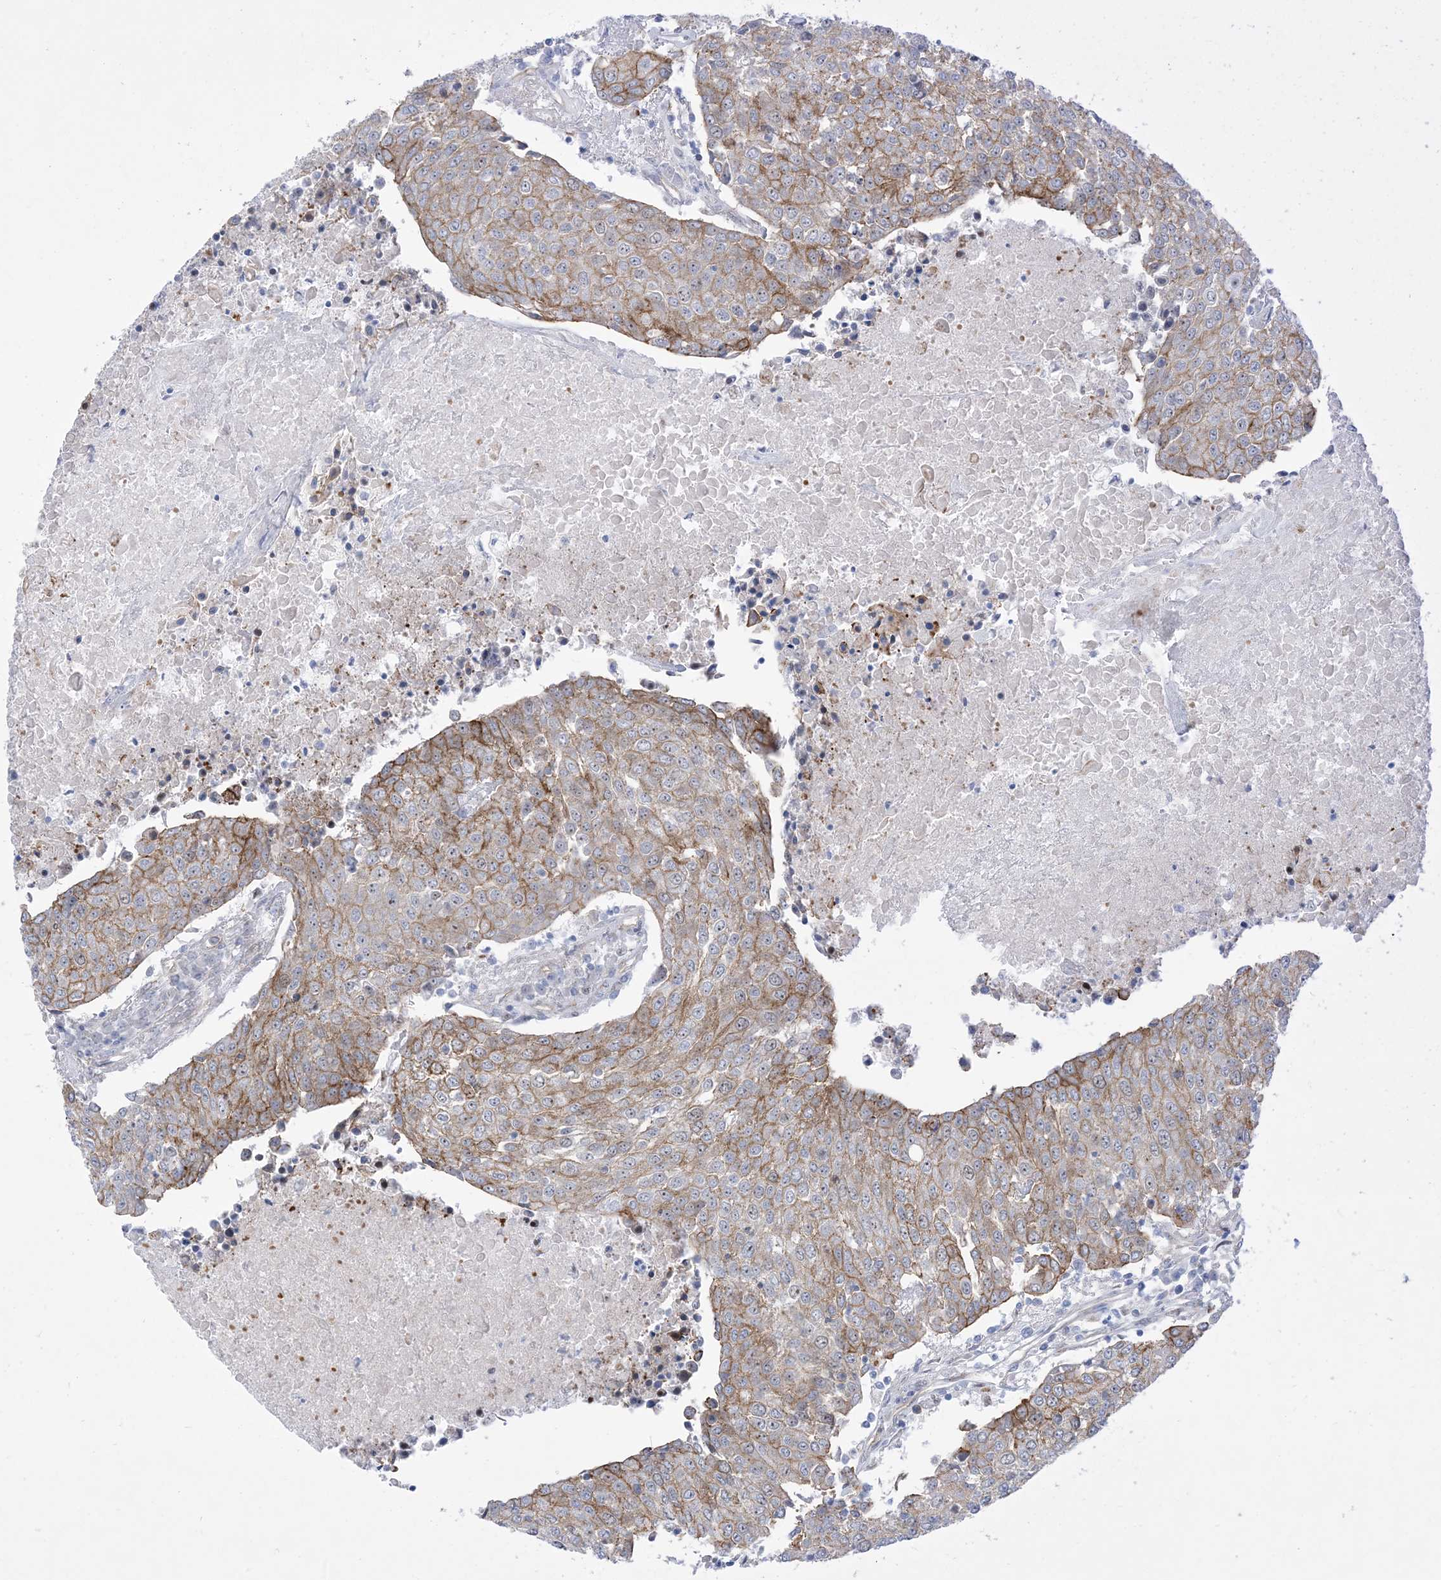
{"staining": {"intensity": "moderate", "quantity": ">75%", "location": "cytoplasmic/membranous"}, "tissue": "urothelial cancer", "cell_type": "Tumor cells", "image_type": "cancer", "snomed": [{"axis": "morphology", "description": "Urothelial carcinoma, High grade"}, {"axis": "topography", "description": "Urinary bladder"}], "caption": "Immunohistochemical staining of urothelial cancer reveals moderate cytoplasmic/membranous protein staining in about >75% of tumor cells.", "gene": "MARS2", "patient": {"sex": "female", "age": 85}}